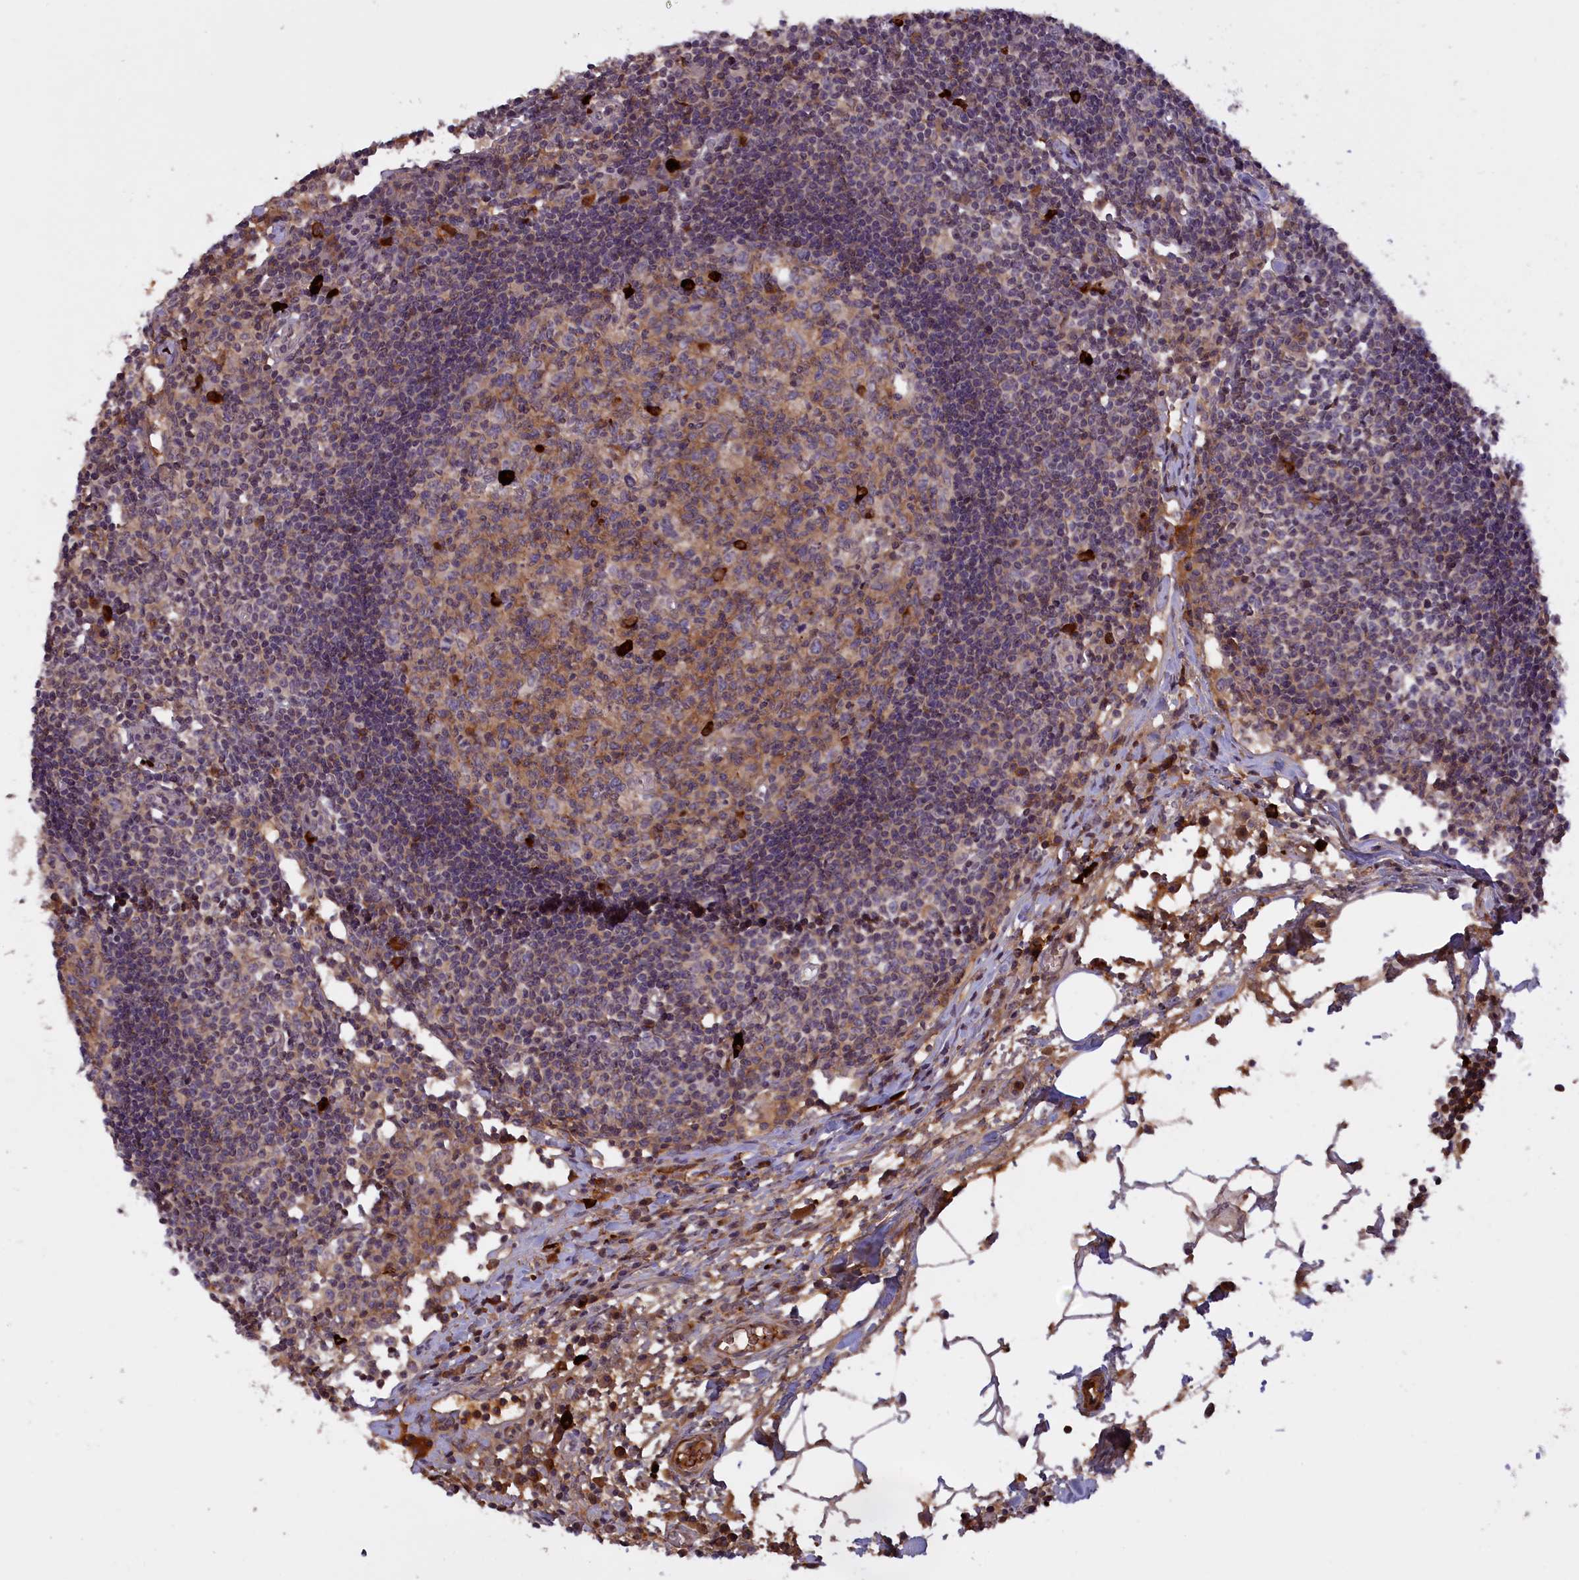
{"staining": {"intensity": "strong", "quantity": "<25%", "location": "cytoplasmic/membranous"}, "tissue": "lymph node", "cell_type": "Germinal center cells", "image_type": "normal", "snomed": [{"axis": "morphology", "description": "Normal tissue, NOS"}, {"axis": "topography", "description": "Lymph node"}], "caption": "High-power microscopy captured an IHC photomicrograph of unremarkable lymph node, revealing strong cytoplasmic/membranous expression in about <25% of germinal center cells.", "gene": "RRAD", "patient": {"sex": "female", "age": 55}}